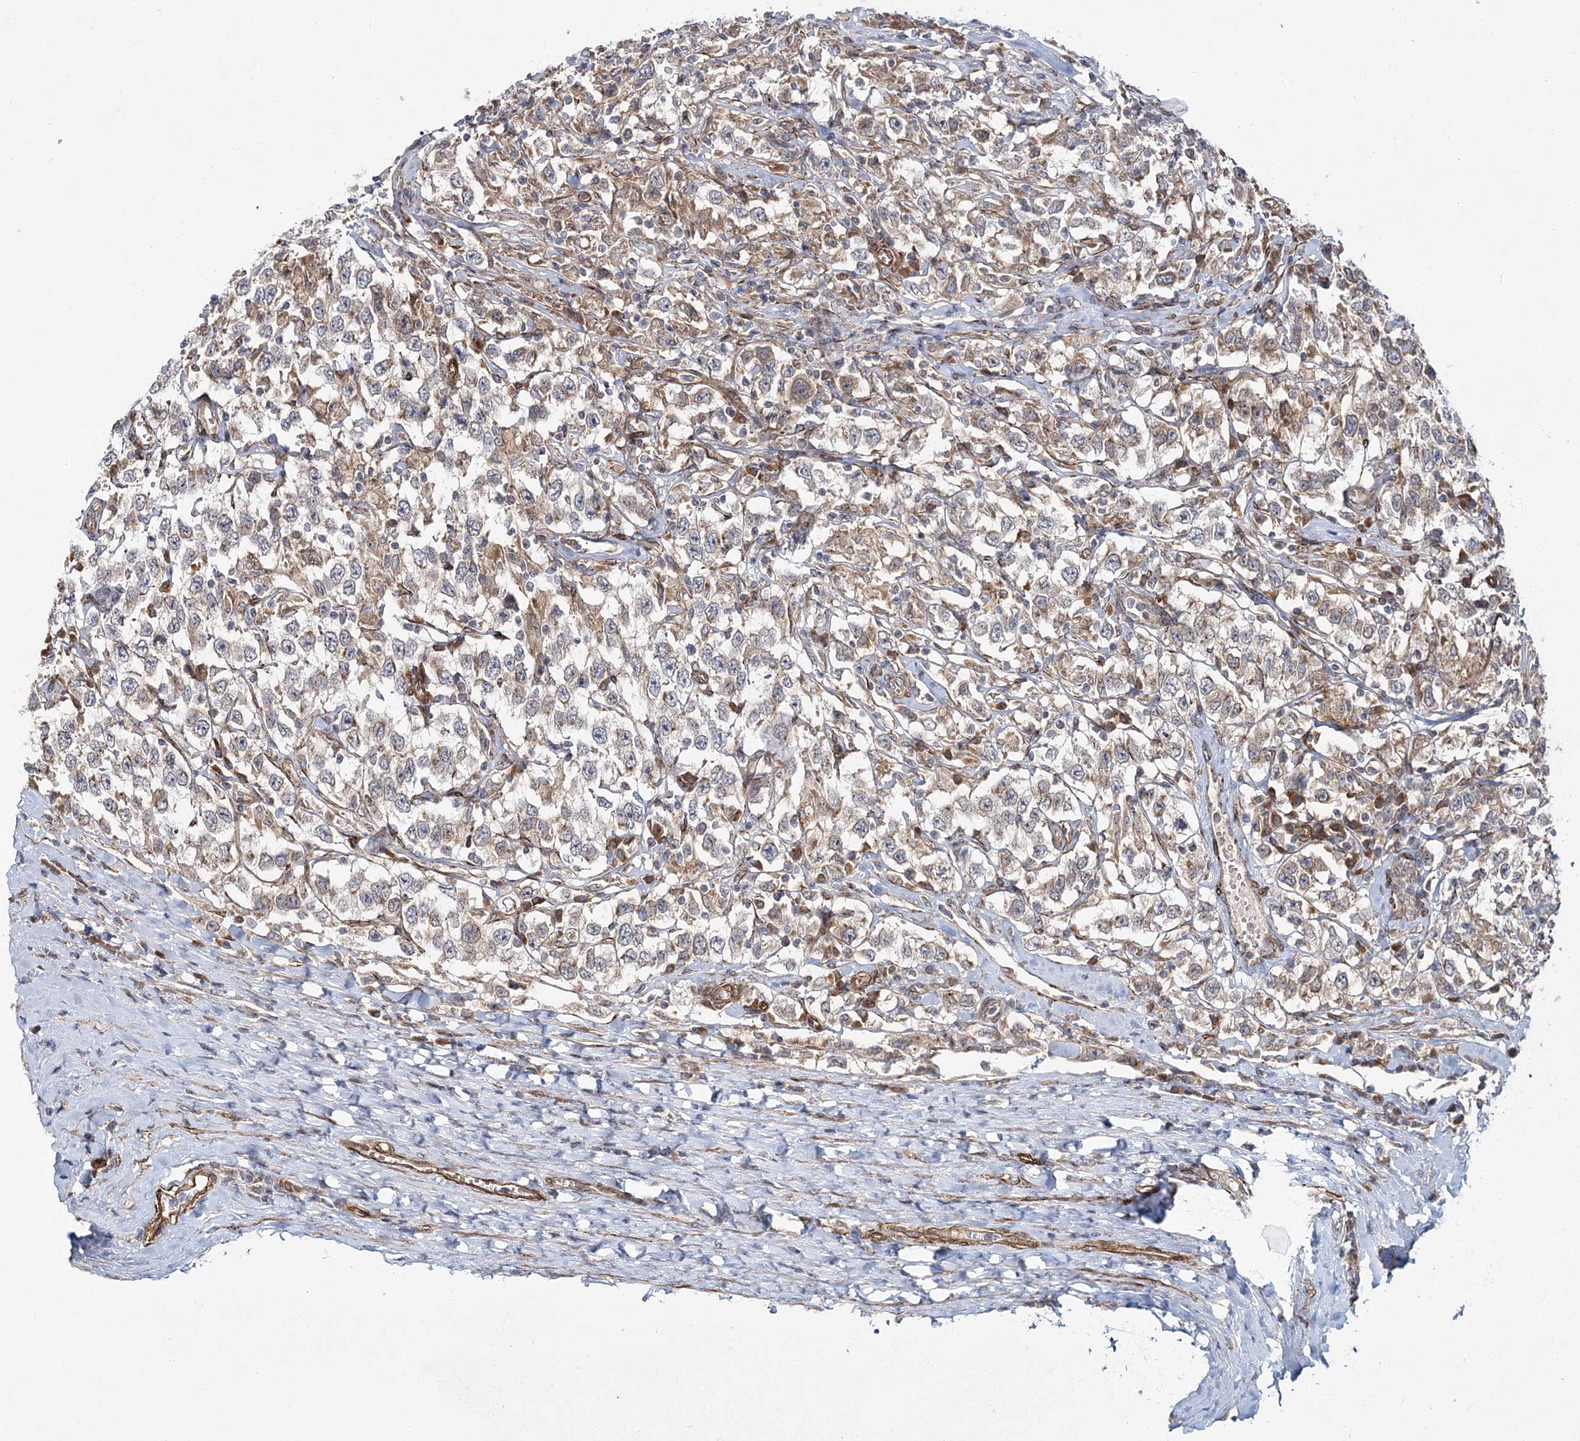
{"staining": {"intensity": "weak", "quantity": "<25%", "location": "cytoplasmic/membranous"}, "tissue": "testis cancer", "cell_type": "Tumor cells", "image_type": "cancer", "snomed": [{"axis": "morphology", "description": "Seminoma, NOS"}, {"axis": "topography", "description": "Testis"}], "caption": "A high-resolution histopathology image shows immunohistochemistry (IHC) staining of seminoma (testis), which displays no significant staining in tumor cells.", "gene": "NBAS", "patient": {"sex": "male", "age": 41}}